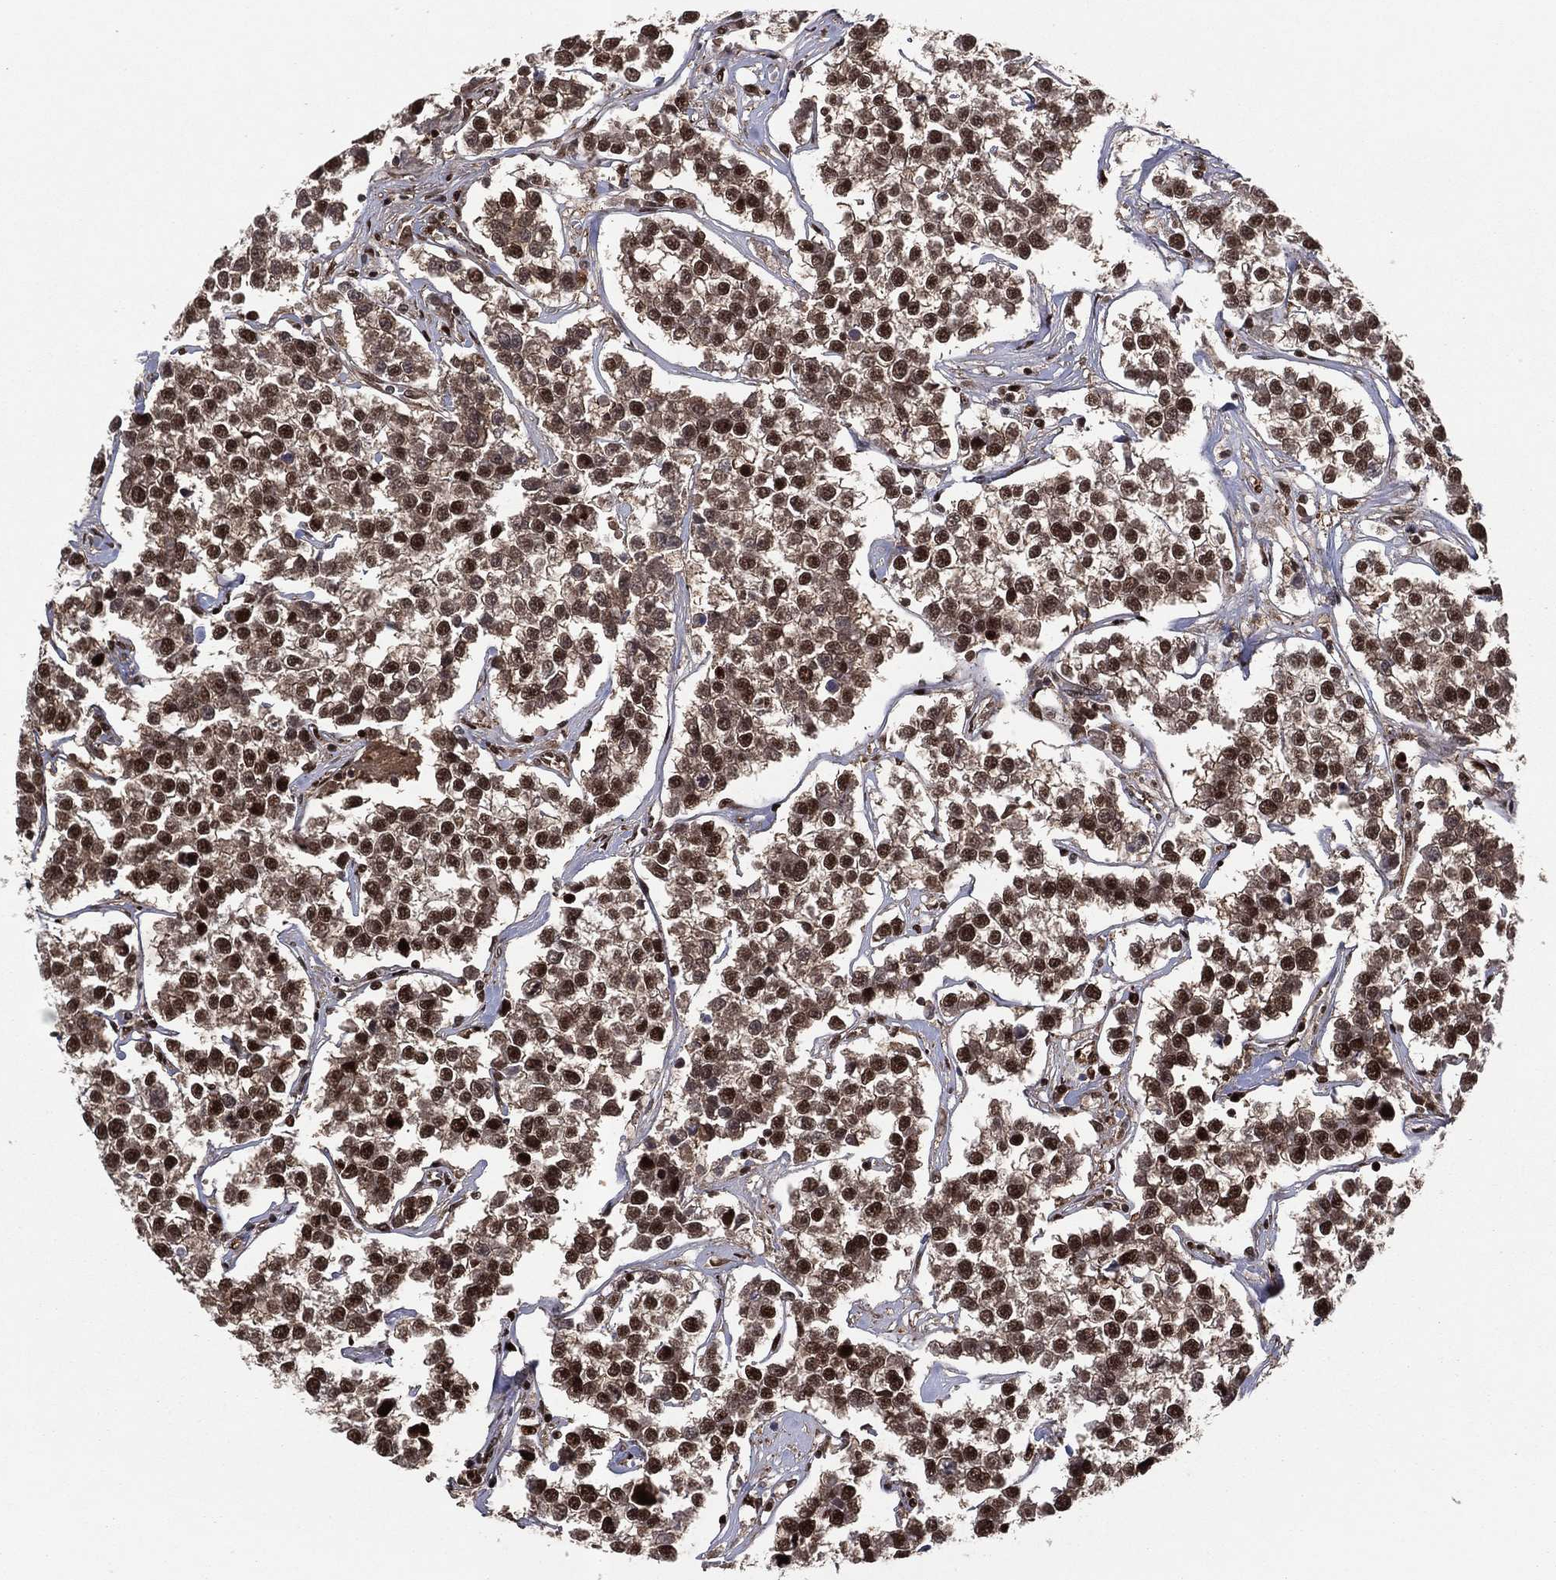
{"staining": {"intensity": "strong", "quantity": ">75%", "location": "cytoplasmic/membranous,nuclear"}, "tissue": "testis cancer", "cell_type": "Tumor cells", "image_type": "cancer", "snomed": [{"axis": "morphology", "description": "Seminoma, NOS"}, {"axis": "topography", "description": "Testis"}], "caption": "Immunohistochemical staining of human testis seminoma demonstrates strong cytoplasmic/membranous and nuclear protein expression in approximately >75% of tumor cells.", "gene": "PSMA1", "patient": {"sex": "male", "age": 59}}